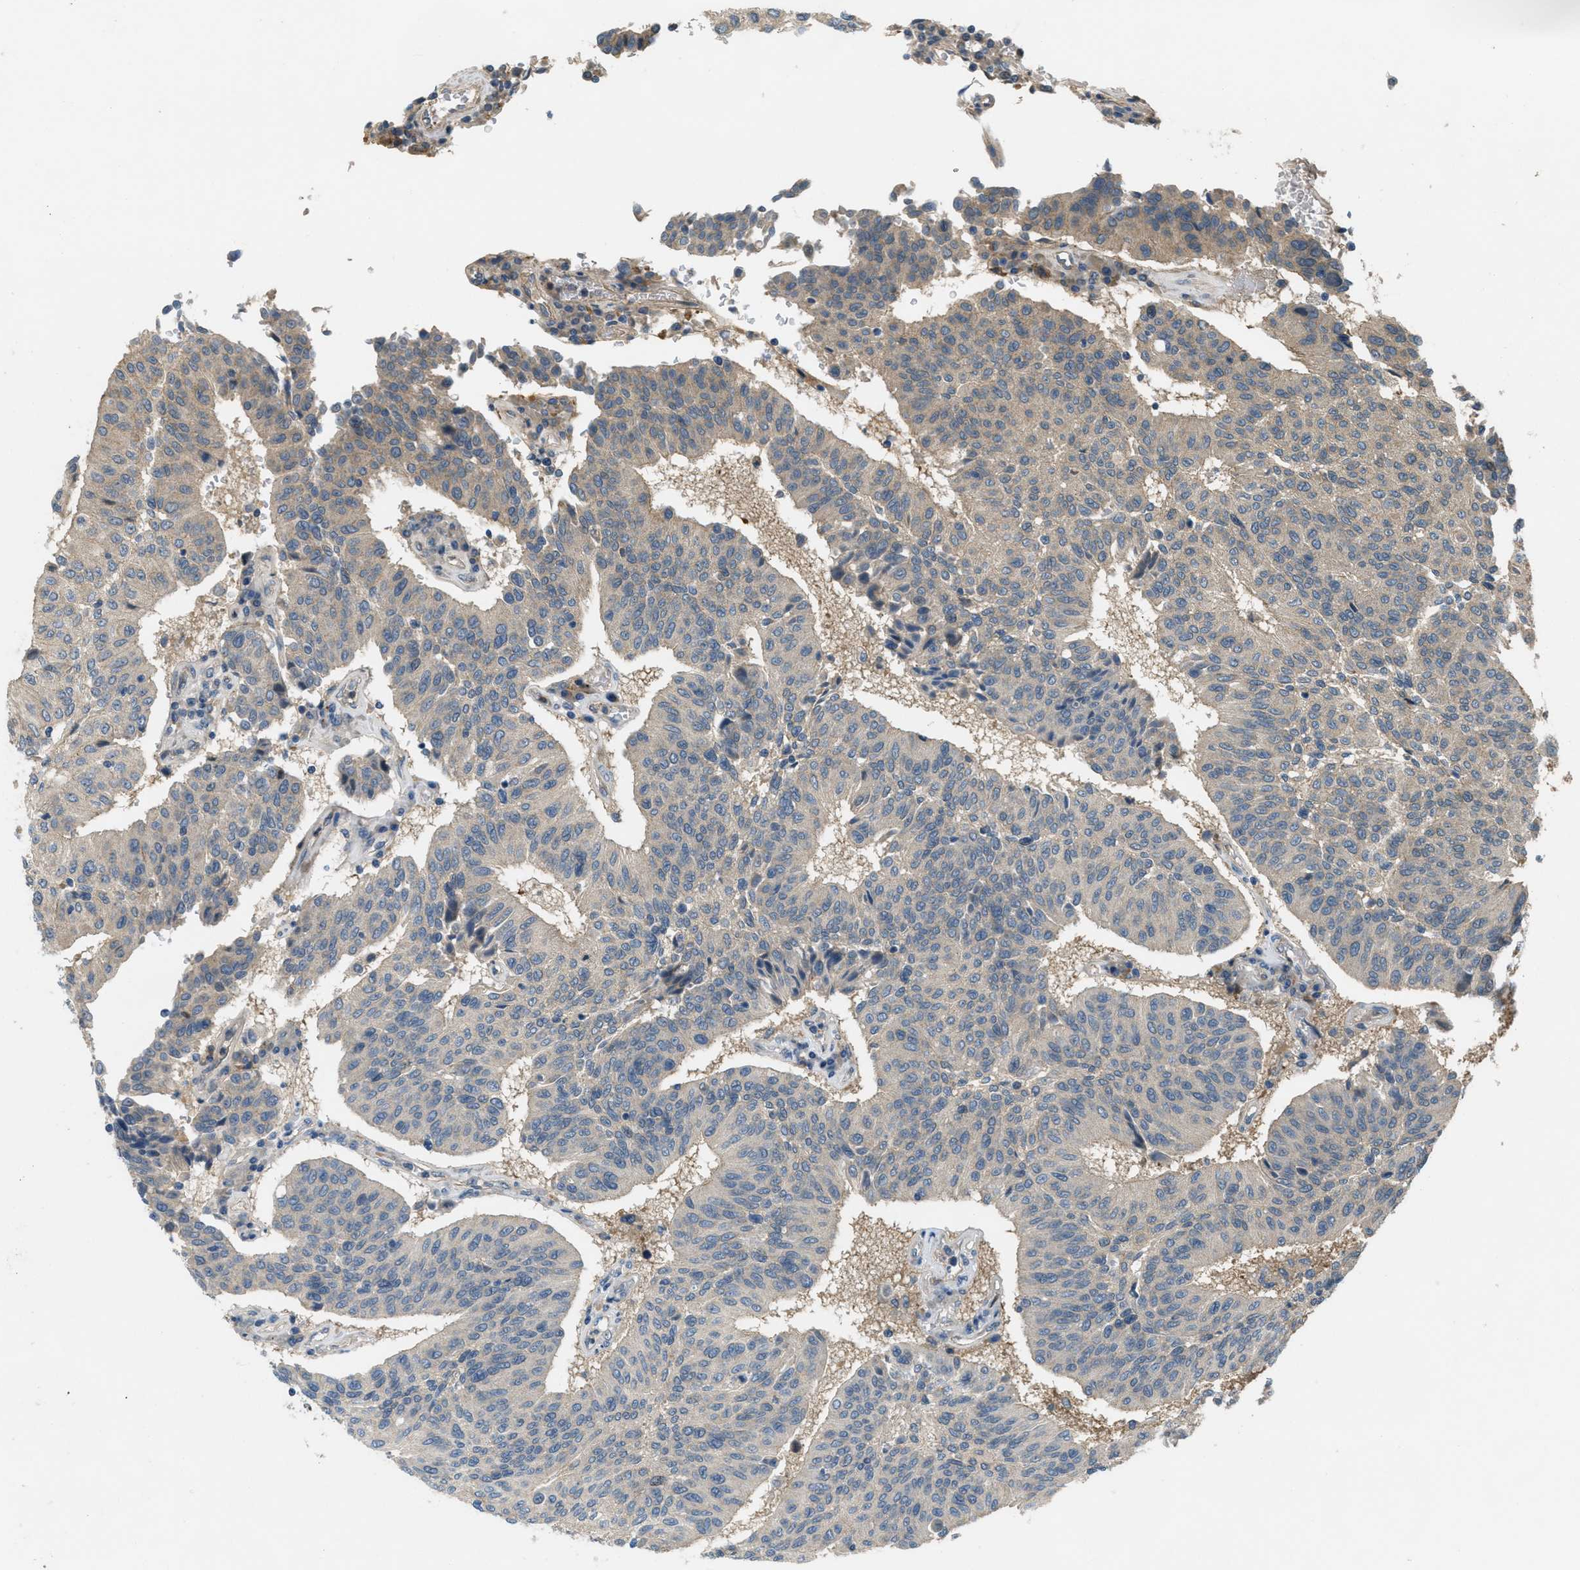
{"staining": {"intensity": "weak", "quantity": "25%-75%", "location": "cytoplasmic/membranous"}, "tissue": "urothelial cancer", "cell_type": "Tumor cells", "image_type": "cancer", "snomed": [{"axis": "morphology", "description": "Urothelial carcinoma, High grade"}, {"axis": "topography", "description": "Urinary bladder"}], "caption": "Urothelial cancer stained with DAB immunohistochemistry (IHC) displays low levels of weak cytoplasmic/membranous positivity in about 25%-75% of tumor cells.", "gene": "ADCY6", "patient": {"sex": "male", "age": 66}}